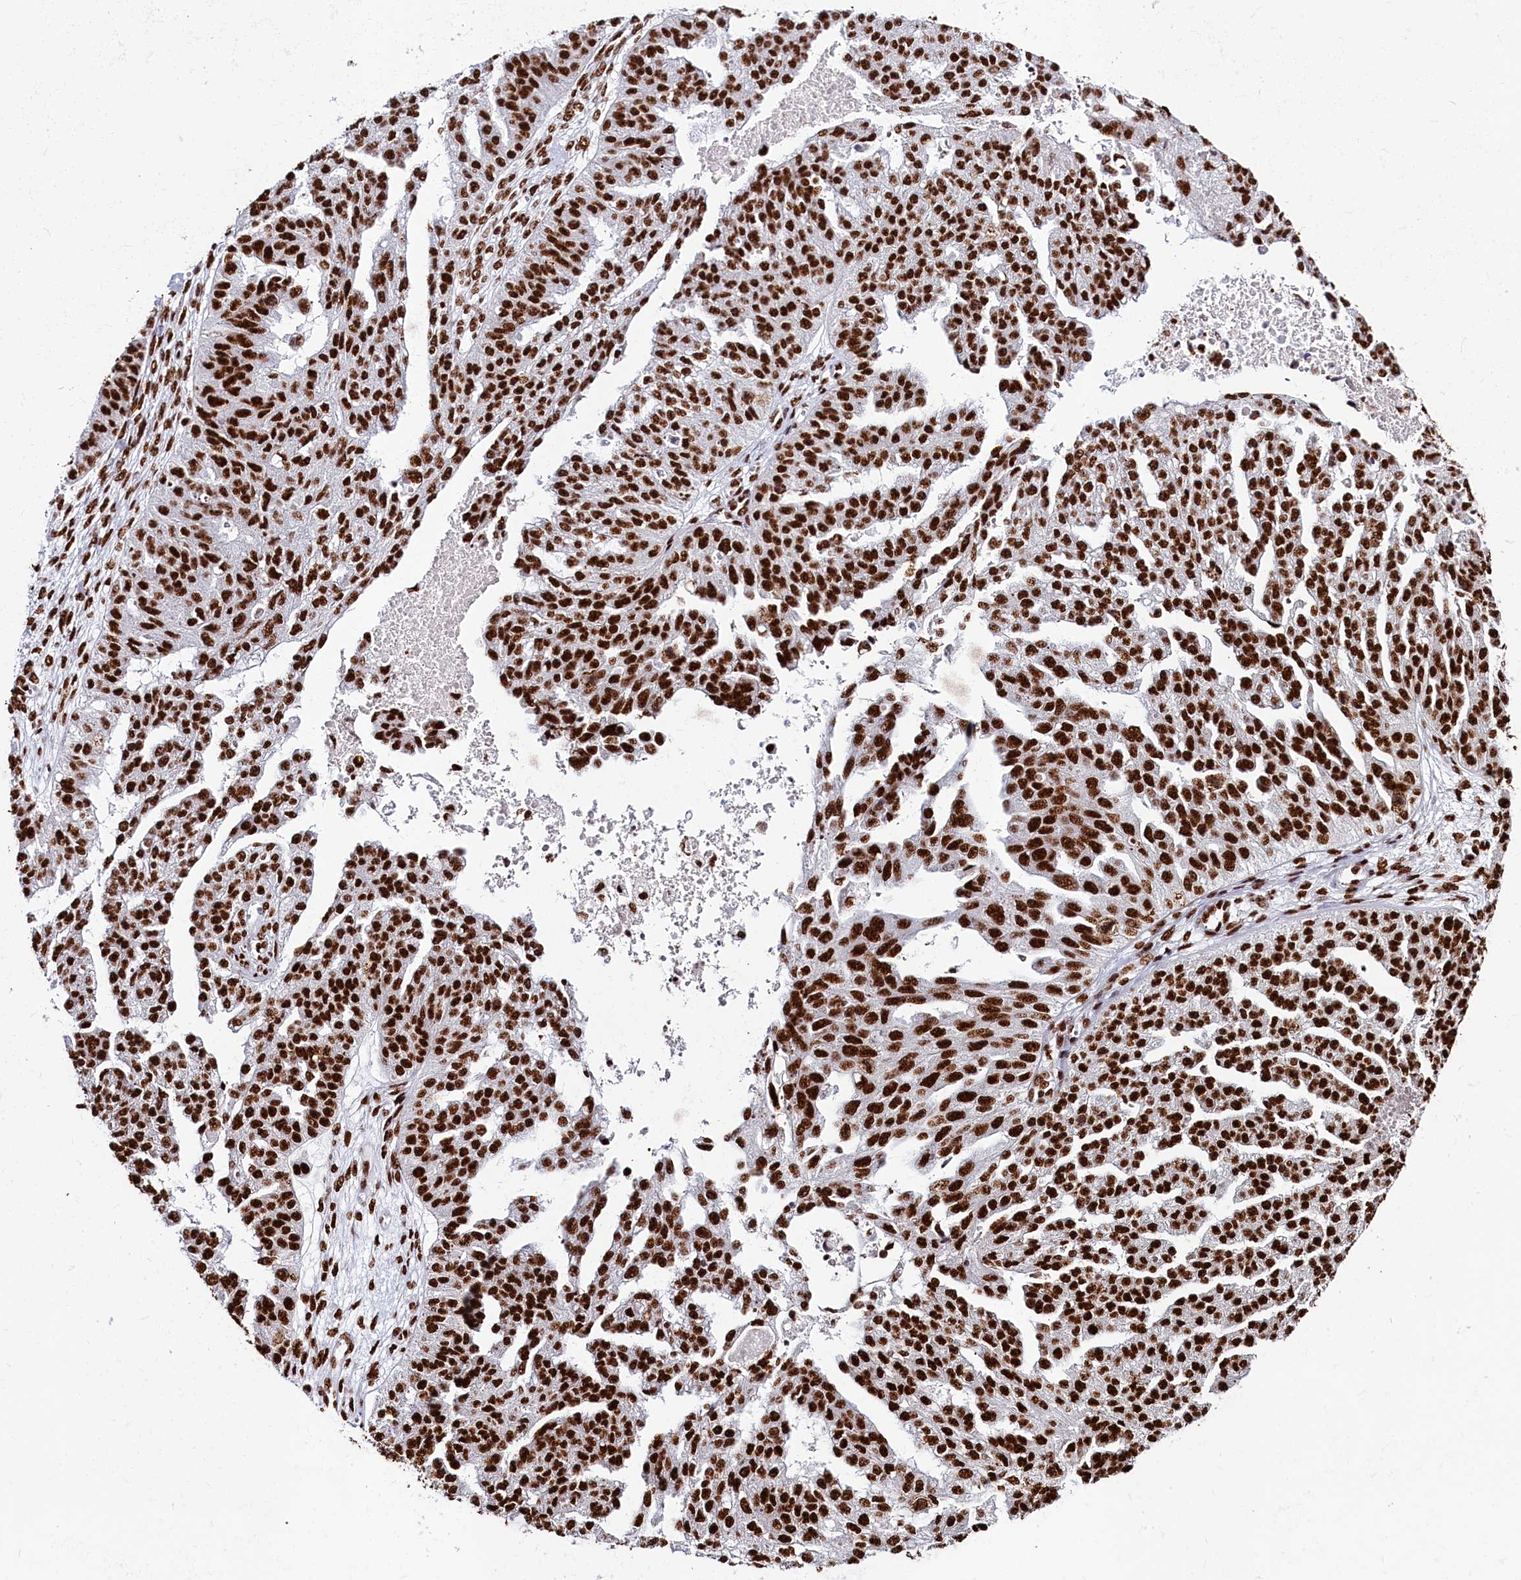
{"staining": {"intensity": "strong", "quantity": ">75%", "location": "nuclear"}, "tissue": "ovarian cancer", "cell_type": "Tumor cells", "image_type": "cancer", "snomed": [{"axis": "morphology", "description": "Cystadenocarcinoma, serous, NOS"}, {"axis": "topography", "description": "Ovary"}], "caption": "Ovarian serous cystadenocarcinoma was stained to show a protein in brown. There is high levels of strong nuclear expression in about >75% of tumor cells. (Brightfield microscopy of DAB IHC at high magnification).", "gene": "SNRNP70", "patient": {"sex": "female", "age": 58}}